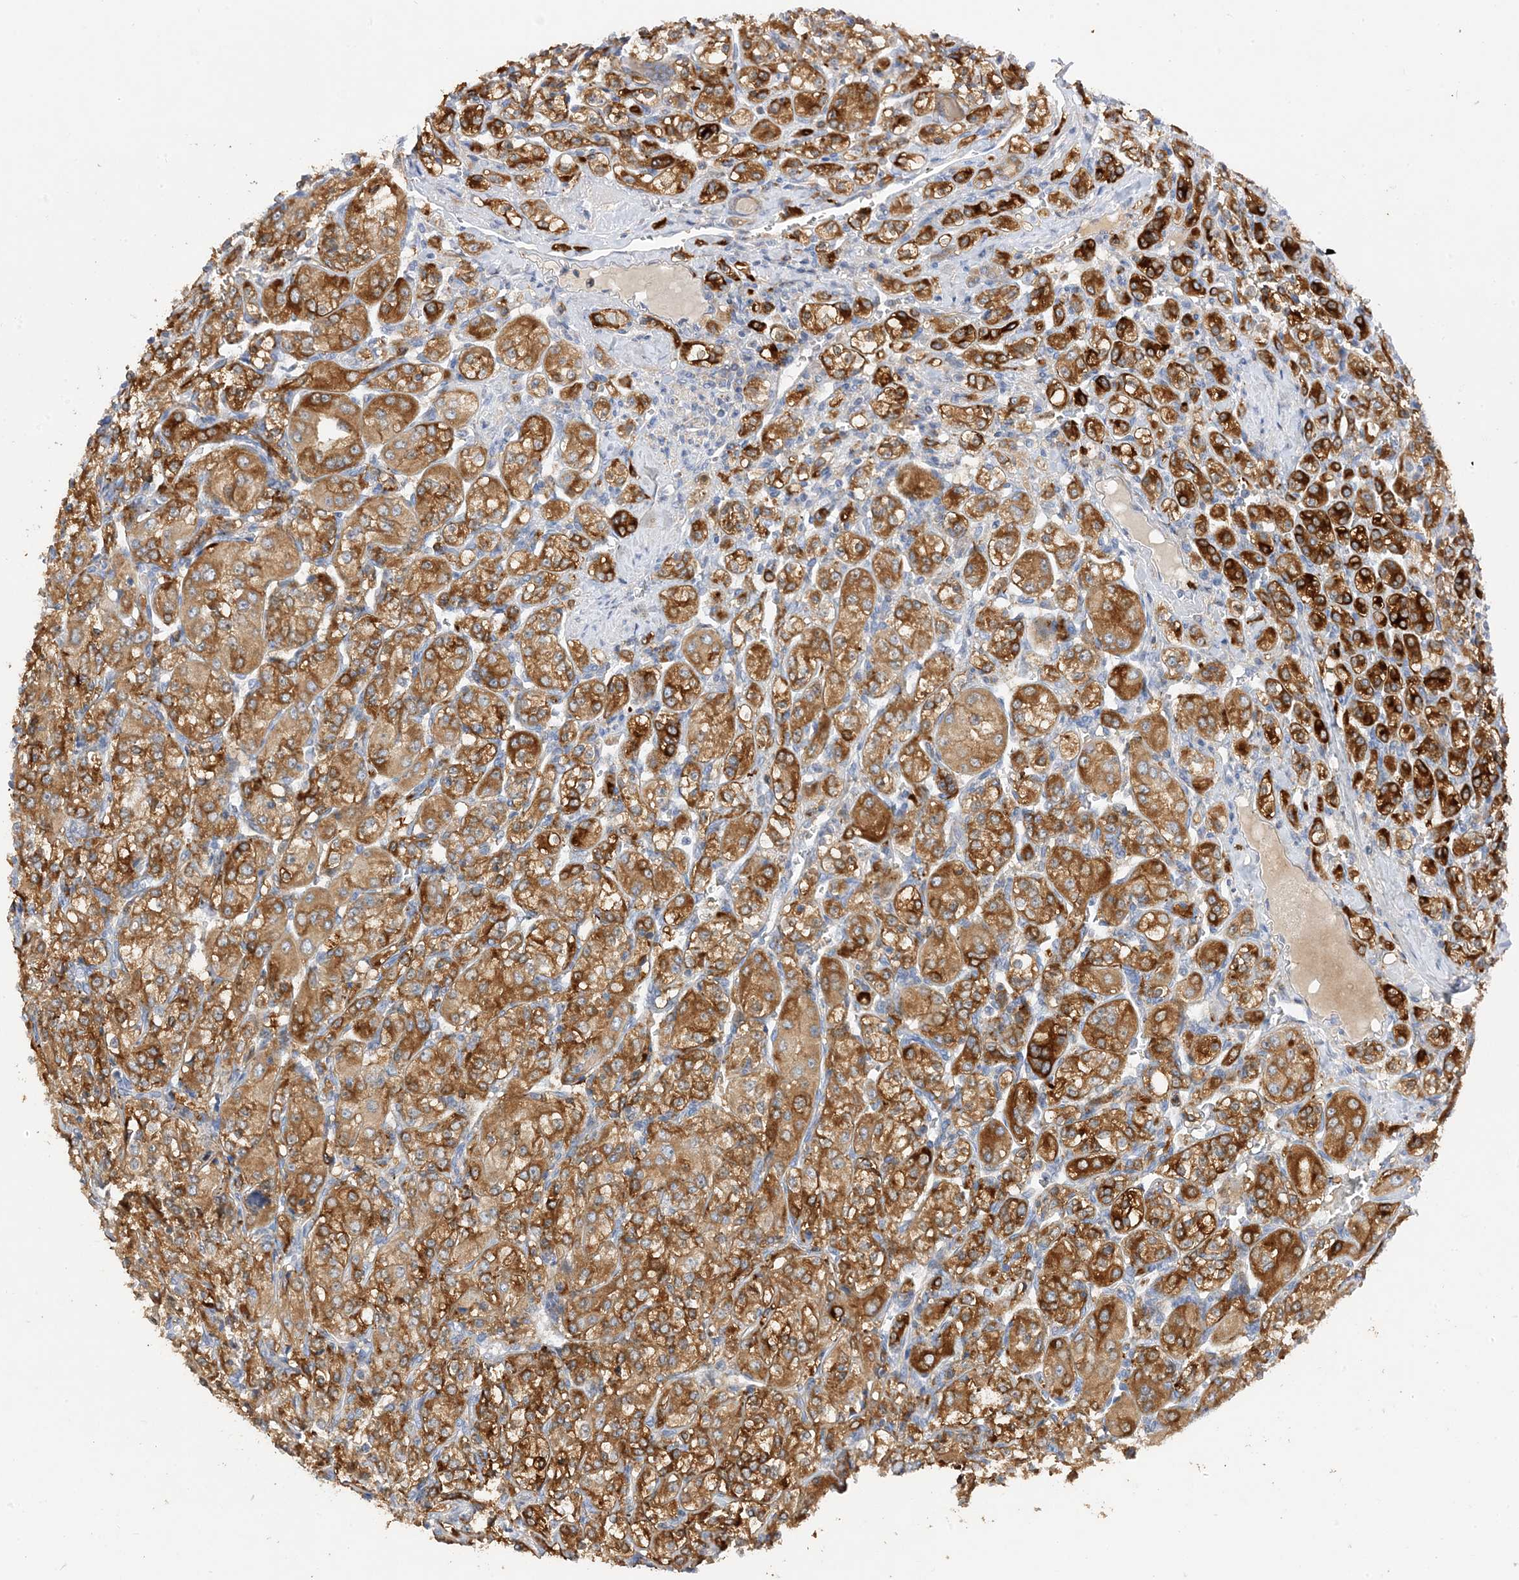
{"staining": {"intensity": "moderate", "quantity": ">75%", "location": "cytoplasmic/membranous"}, "tissue": "renal cancer", "cell_type": "Tumor cells", "image_type": "cancer", "snomed": [{"axis": "morphology", "description": "Adenocarcinoma, NOS"}, {"axis": "topography", "description": "Kidney"}], "caption": "Immunohistochemical staining of human renal cancer demonstrates moderate cytoplasmic/membranous protein expression in approximately >75% of tumor cells. Ihc stains the protein of interest in brown and the nuclei are stained blue.", "gene": "ARV1", "patient": {"sex": "male", "age": 77}}